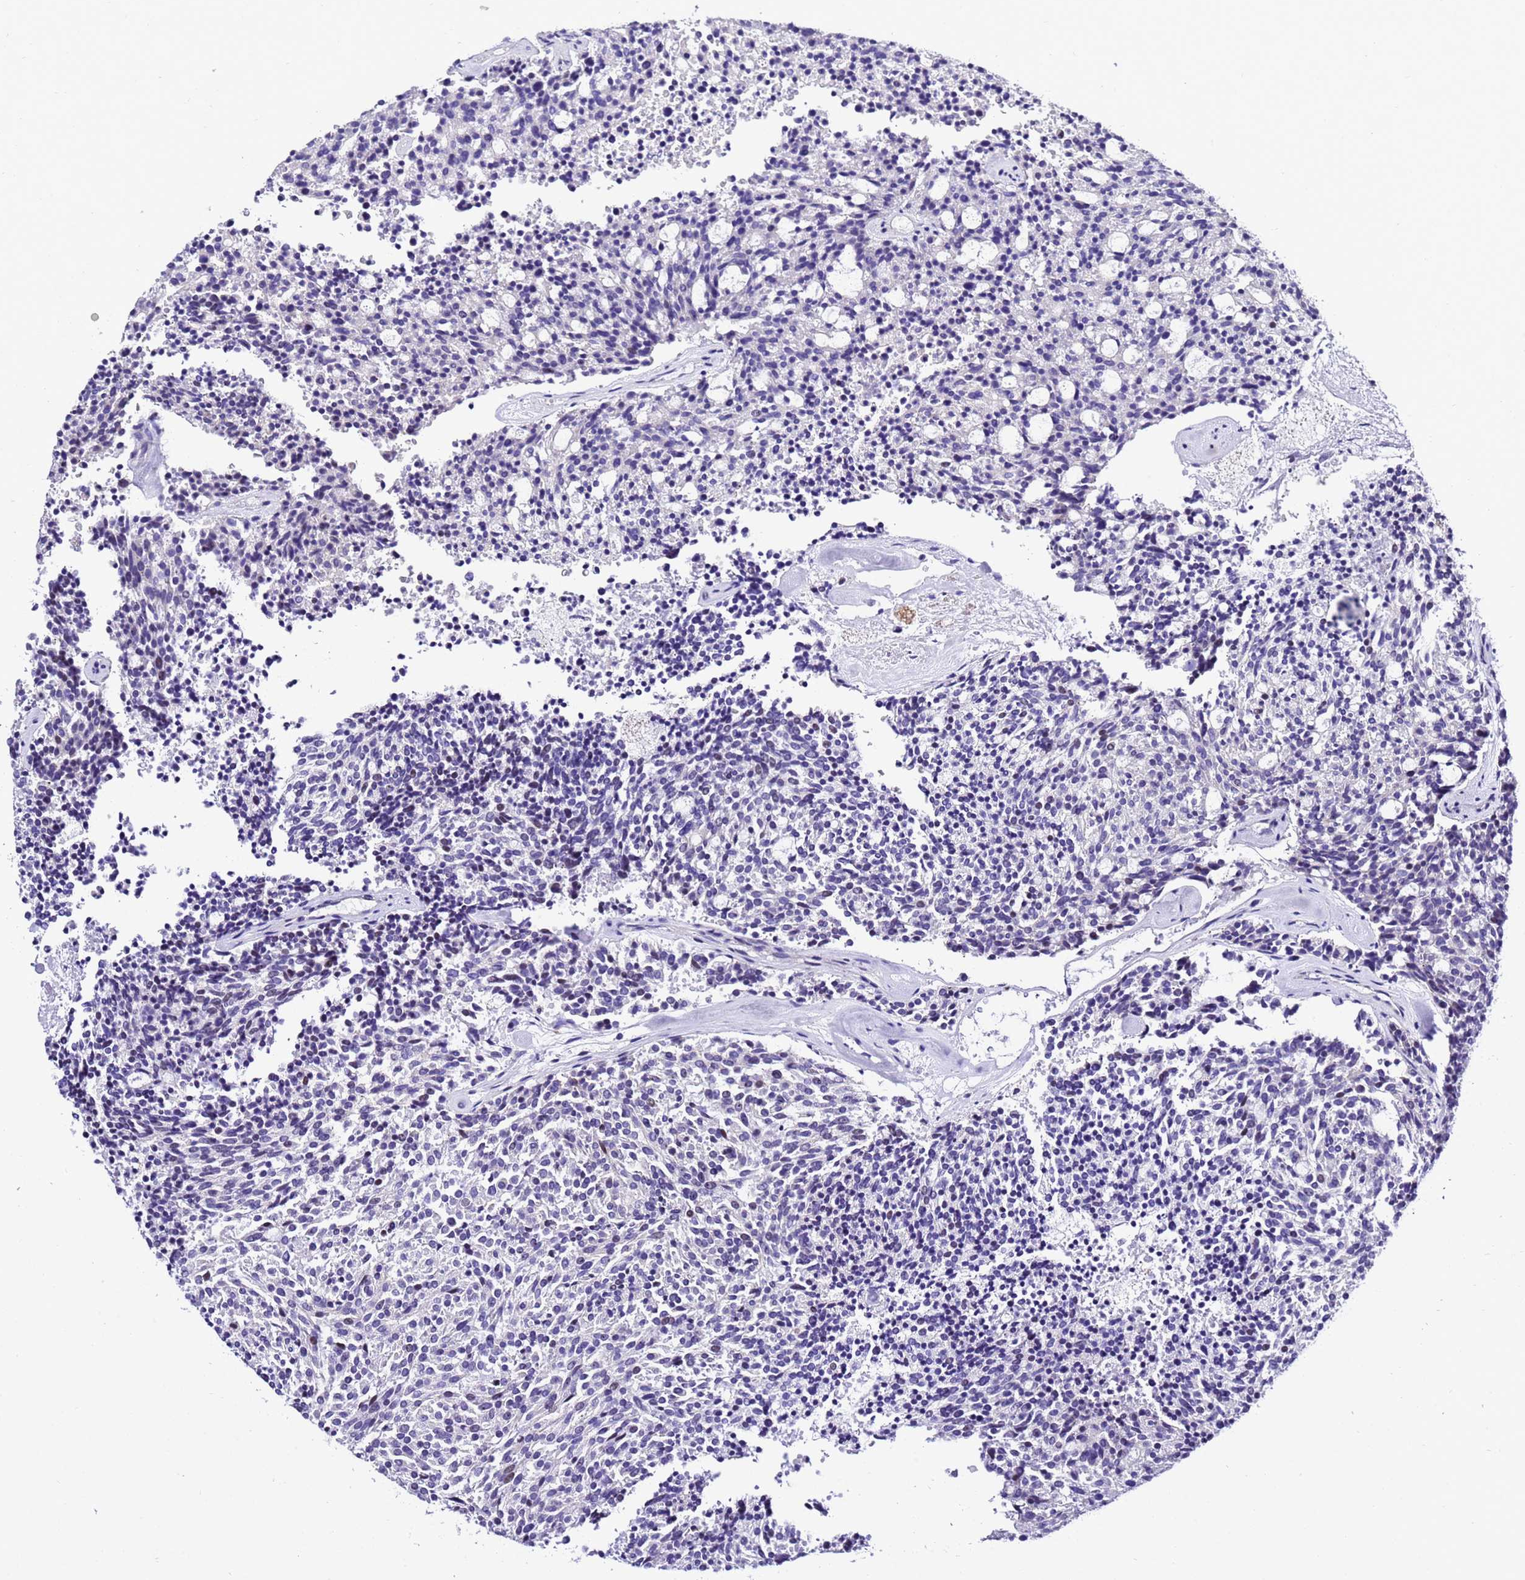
{"staining": {"intensity": "negative", "quantity": "none", "location": "none"}, "tissue": "carcinoid", "cell_type": "Tumor cells", "image_type": "cancer", "snomed": [{"axis": "morphology", "description": "Carcinoid, malignant, NOS"}, {"axis": "topography", "description": "Pancreas"}], "caption": "Tumor cells show no significant protein expression in carcinoid (malignant).", "gene": "ZNF417", "patient": {"sex": "female", "age": 54}}